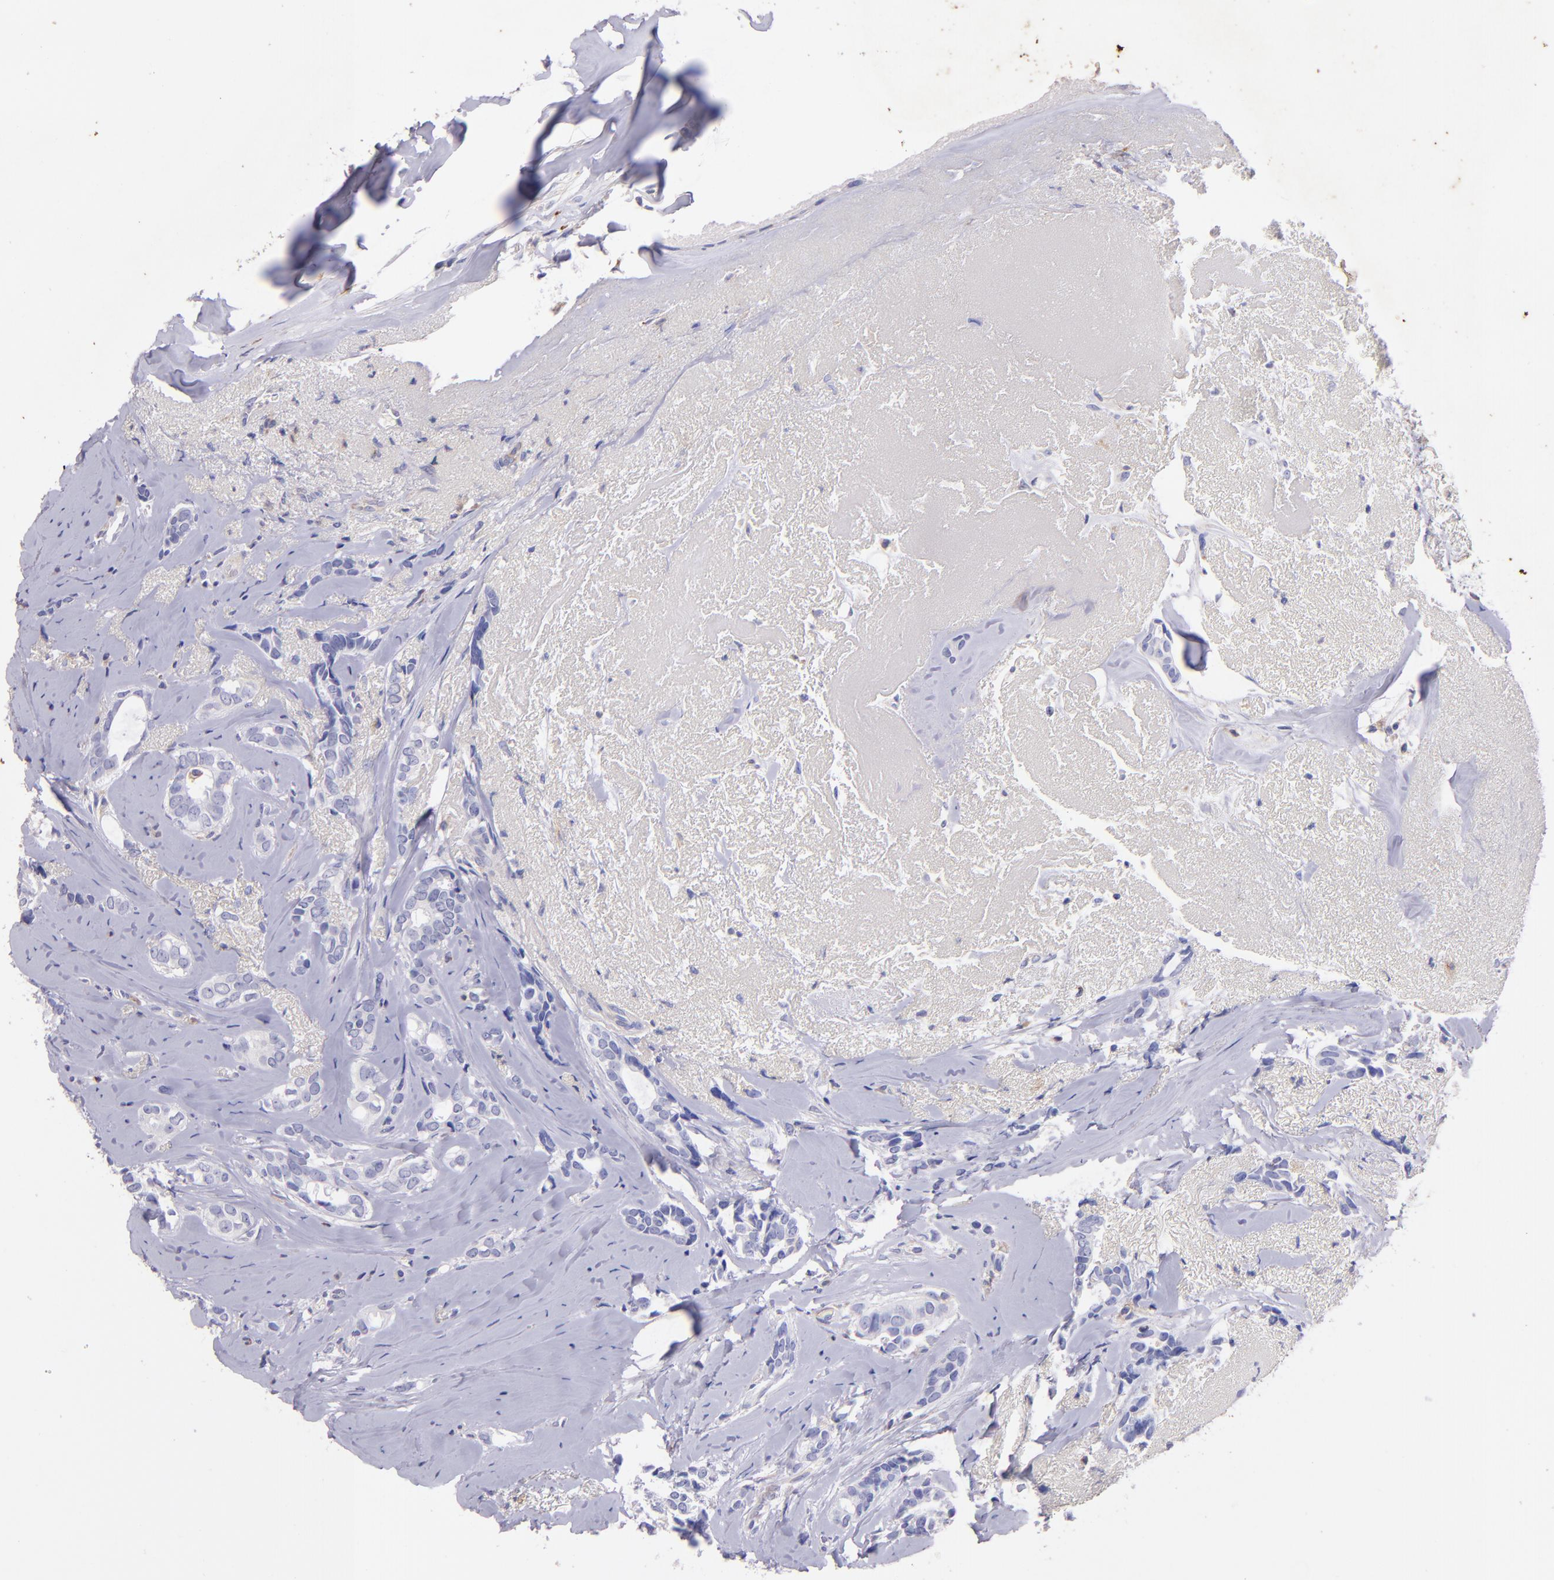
{"staining": {"intensity": "negative", "quantity": "none", "location": "none"}, "tissue": "breast cancer", "cell_type": "Tumor cells", "image_type": "cancer", "snomed": [{"axis": "morphology", "description": "Duct carcinoma"}, {"axis": "topography", "description": "Breast"}], "caption": "This is a photomicrograph of immunohistochemistry staining of infiltrating ductal carcinoma (breast), which shows no staining in tumor cells.", "gene": "RET", "patient": {"sex": "female", "age": 54}}